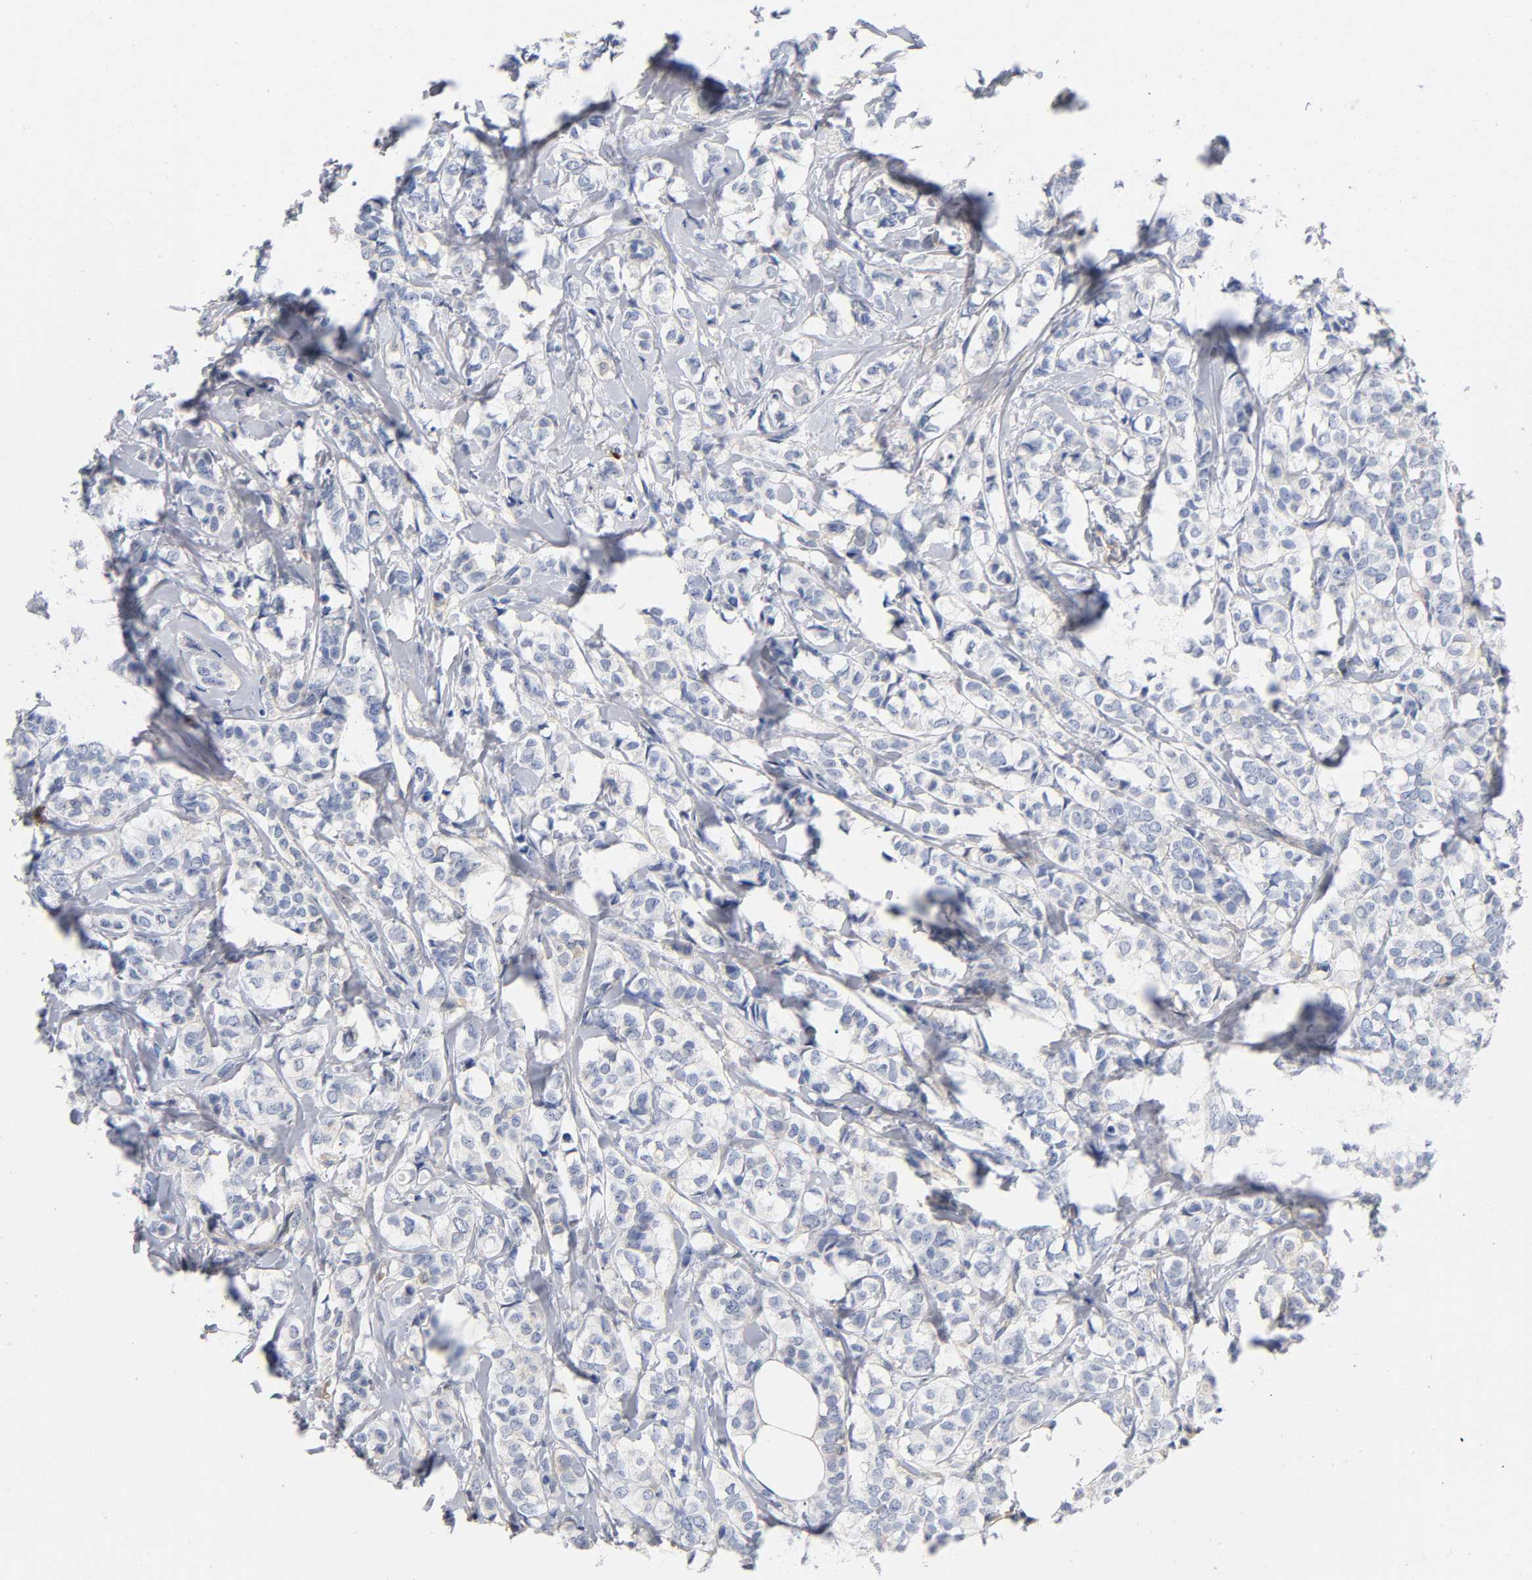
{"staining": {"intensity": "weak", "quantity": "25%-75%", "location": "cytoplasmic/membranous"}, "tissue": "breast cancer", "cell_type": "Tumor cells", "image_type": "cancer", "snomed": [{"axis": "morphology", "description": "Lobular carcinoma"}, {"axis": "topography", "description": "Breast"}], "caption": "Lobular carcinoma (breast) stained with a protein marker reveals weak staining in tumor cells.", "gene": "TNC", "patient": {"sex": "female", "age": 60}}